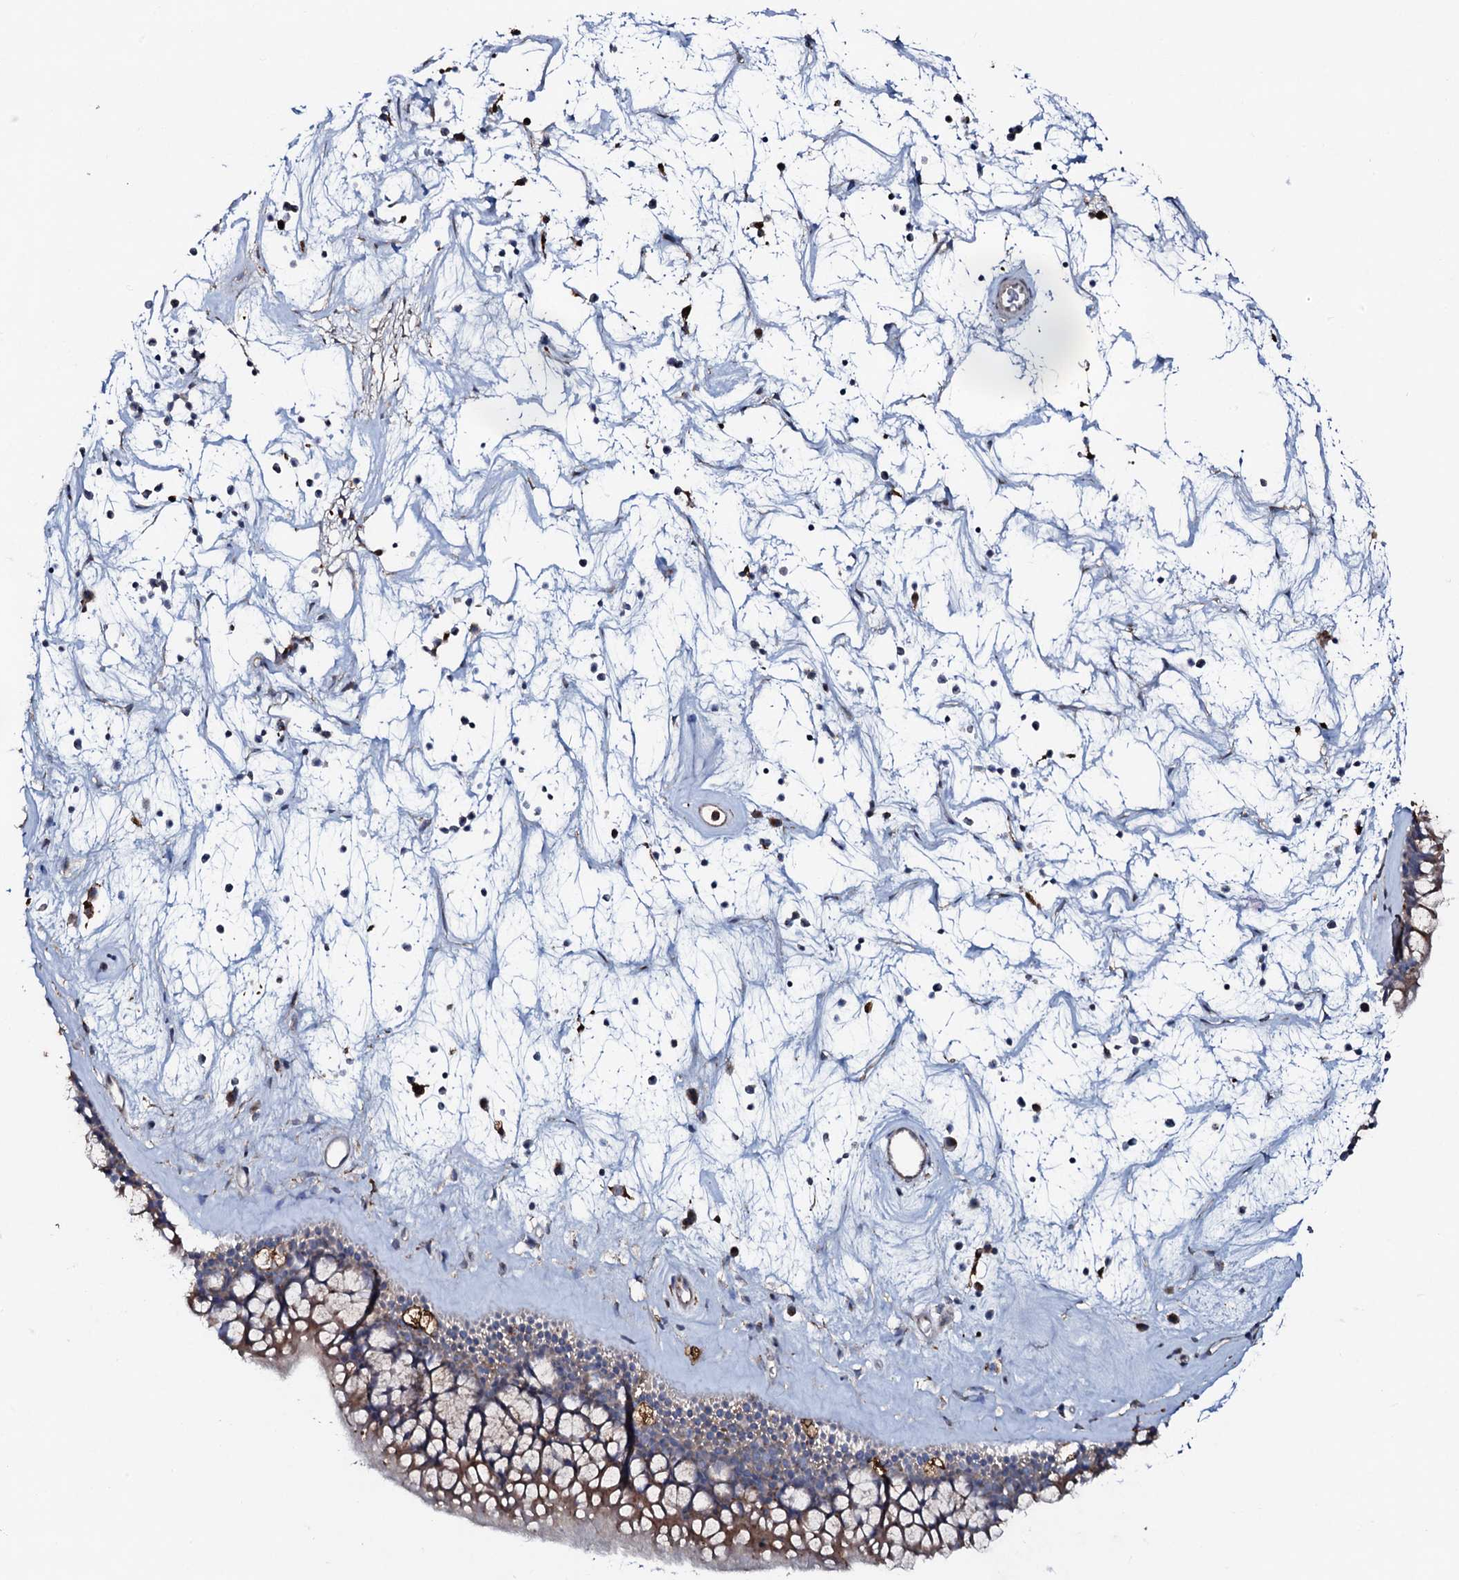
{"staining": {"intensity": "moderate", "quantity": "25%-75%", "location": "cytoplasmic/membranous"}, "tissue": "nasopharynx", "cell_type": "Respiratory epithelial cells", "image_type": "normal", "snomed": [{"axis": "morphology", "description": "Normal tissue, NOS"}, {"axis": "topography", "description": "Nasopharynx"}], "caption": "This image exhibits unremarkable nasopharynx stained with immunohistochemistry (IHC) to label a protein in brown. The cytoplasmic/membranous of respiratory epithelial cells show moderate positivity for the protein. Nuclei are counter-stained blue.", "gene": "P2RX4", "patient": {"sex": "male", "age": 64}}